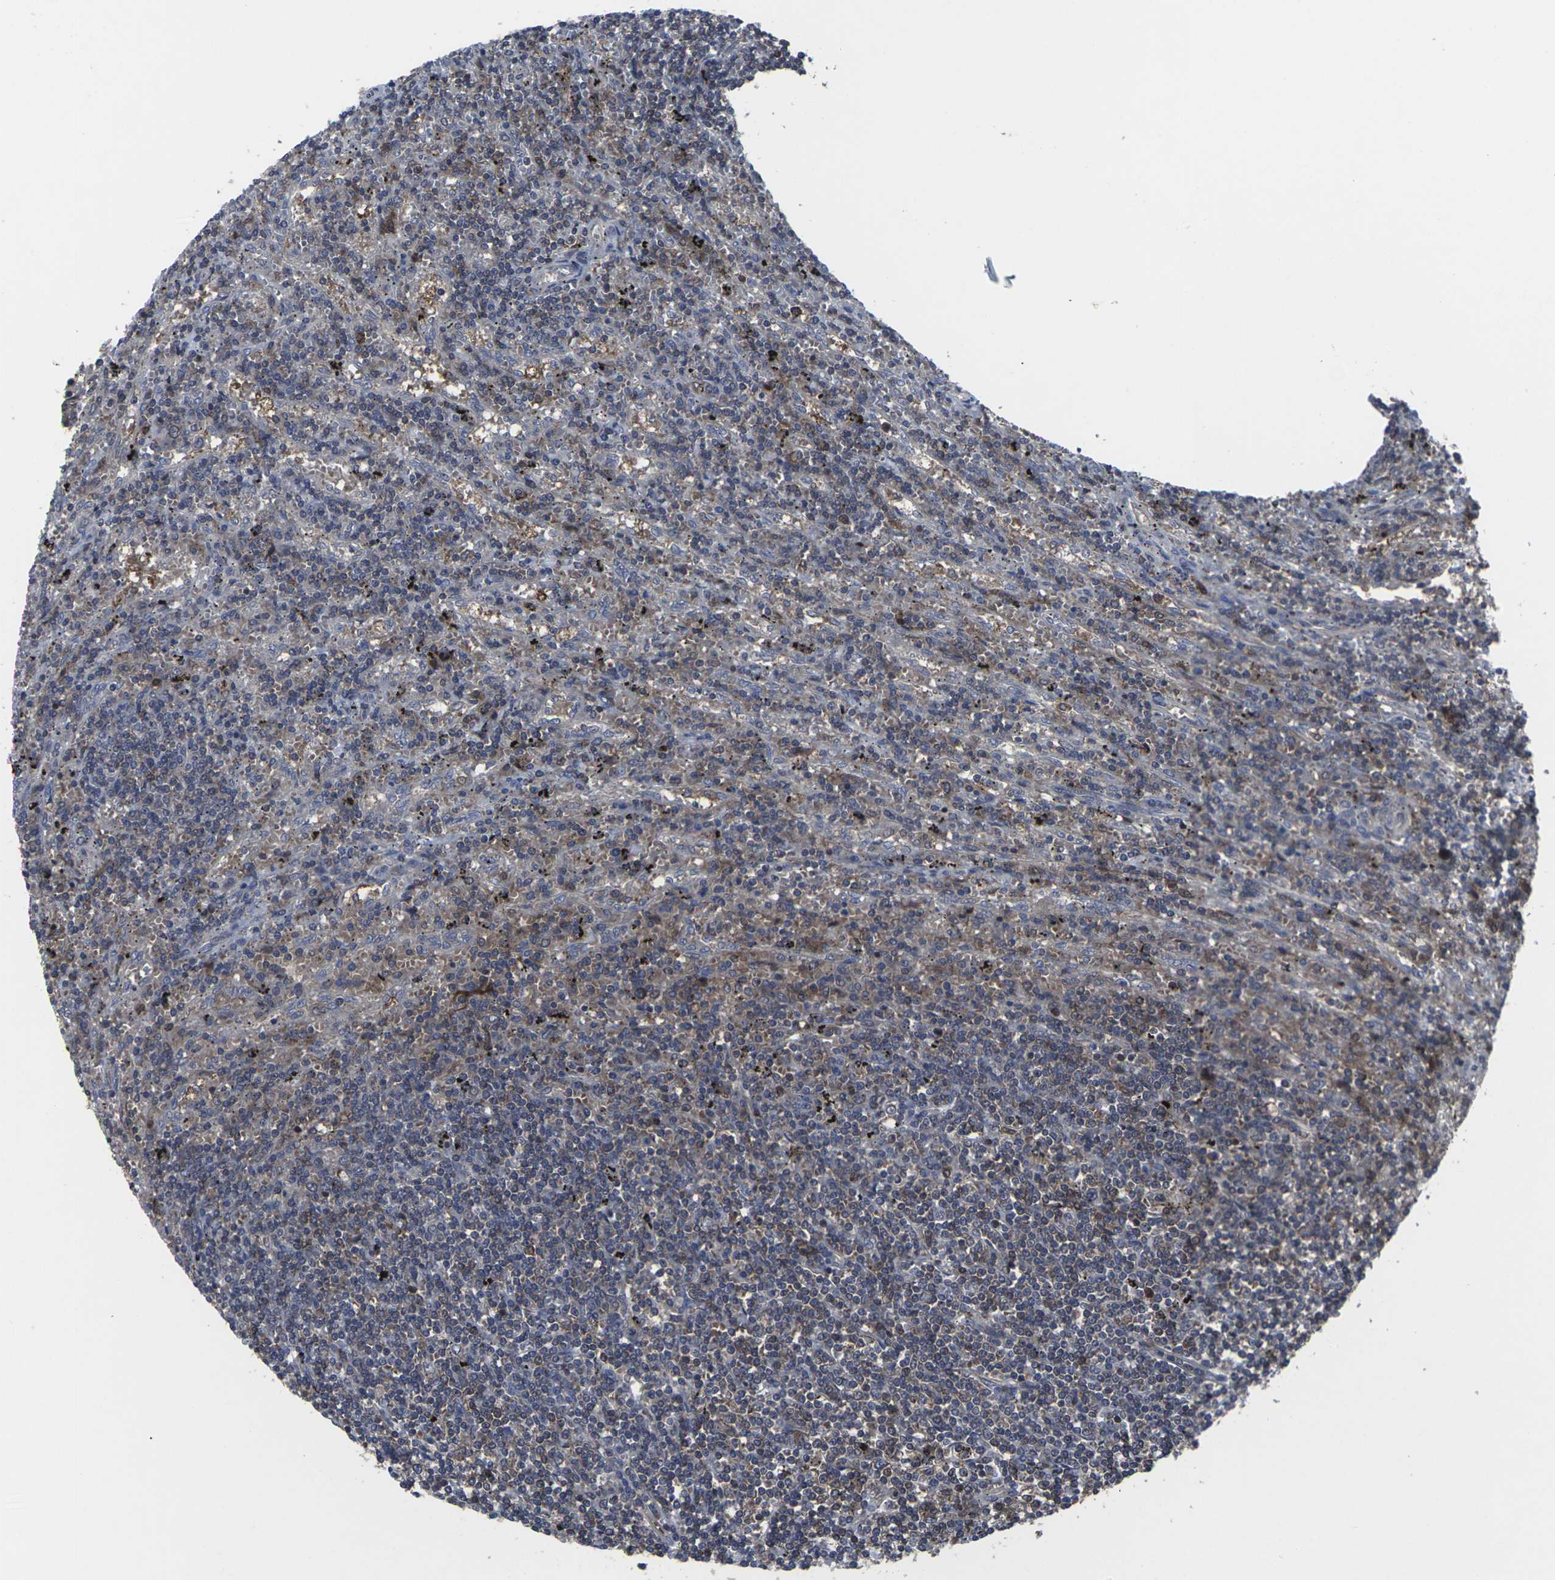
{"staining": {"intensity": "moderate", "quantity": "25%-75%", "location": "cytoplasmic/membranous"}, "tissue": "lymphoma", "cell_type": "Tumor cells", "image_type": "cancer", "snomed": [{"axis": "morphology", "description": "Malignant lymphoma, non-Hodgkin's type, Low grade"}, {"axis": "topography", "description": "Spleen"}], "caption": "Immunohistochemical staining of human lymphoma demonstrates medium levels of moderate cytoplasmic/membranous protein positivity in approximately 25%-75% of tumor cells. The protein of interest is stained brown, and the nuclei are stained in blue (DAB (3,3'-diaminobenzidine) IHC with brightfield microscopy, high magnification).", "gene": "HPRT1", "patient": {"sex": "male", "age": 76}}